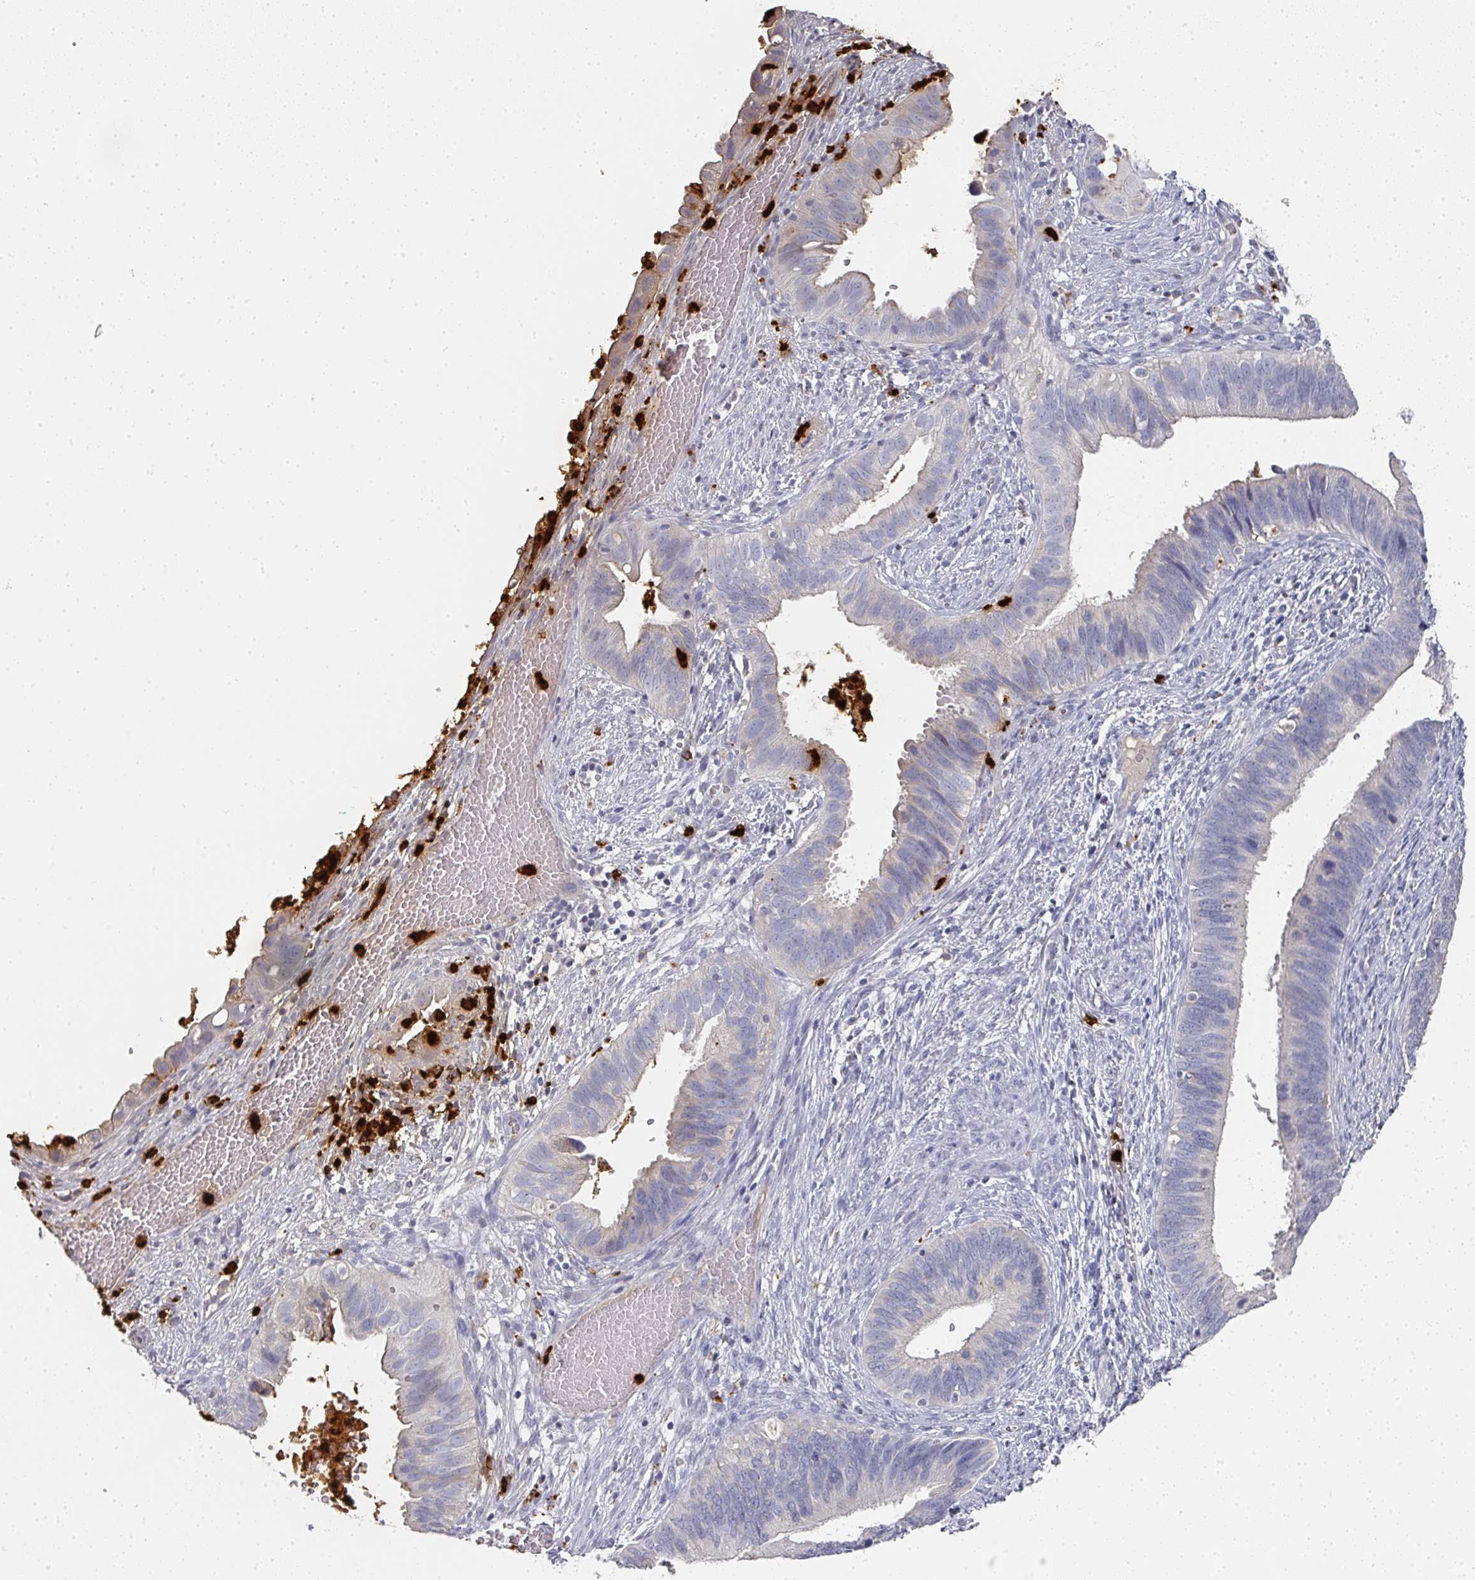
{"staining": {"intensity": "moderate", "quantity": "<25%", "location": "cytoplasmic/membranous"}, "tissue": "cervical cancer", "cell_type": "Tumor cells", "image_type": "cancer", "snomed": [{"axis": "morphology", "description": "Adenocarcinoma, NOS"}, {"axis": "topography", "description": "Cervix"}], "caption": "A brown stain highlights moderate cytoplasmic/membranous staining of a protein in cervical cancer tumor cells.", "gene": "CAMP", "patient": {"sex": "female", "age": 42}}